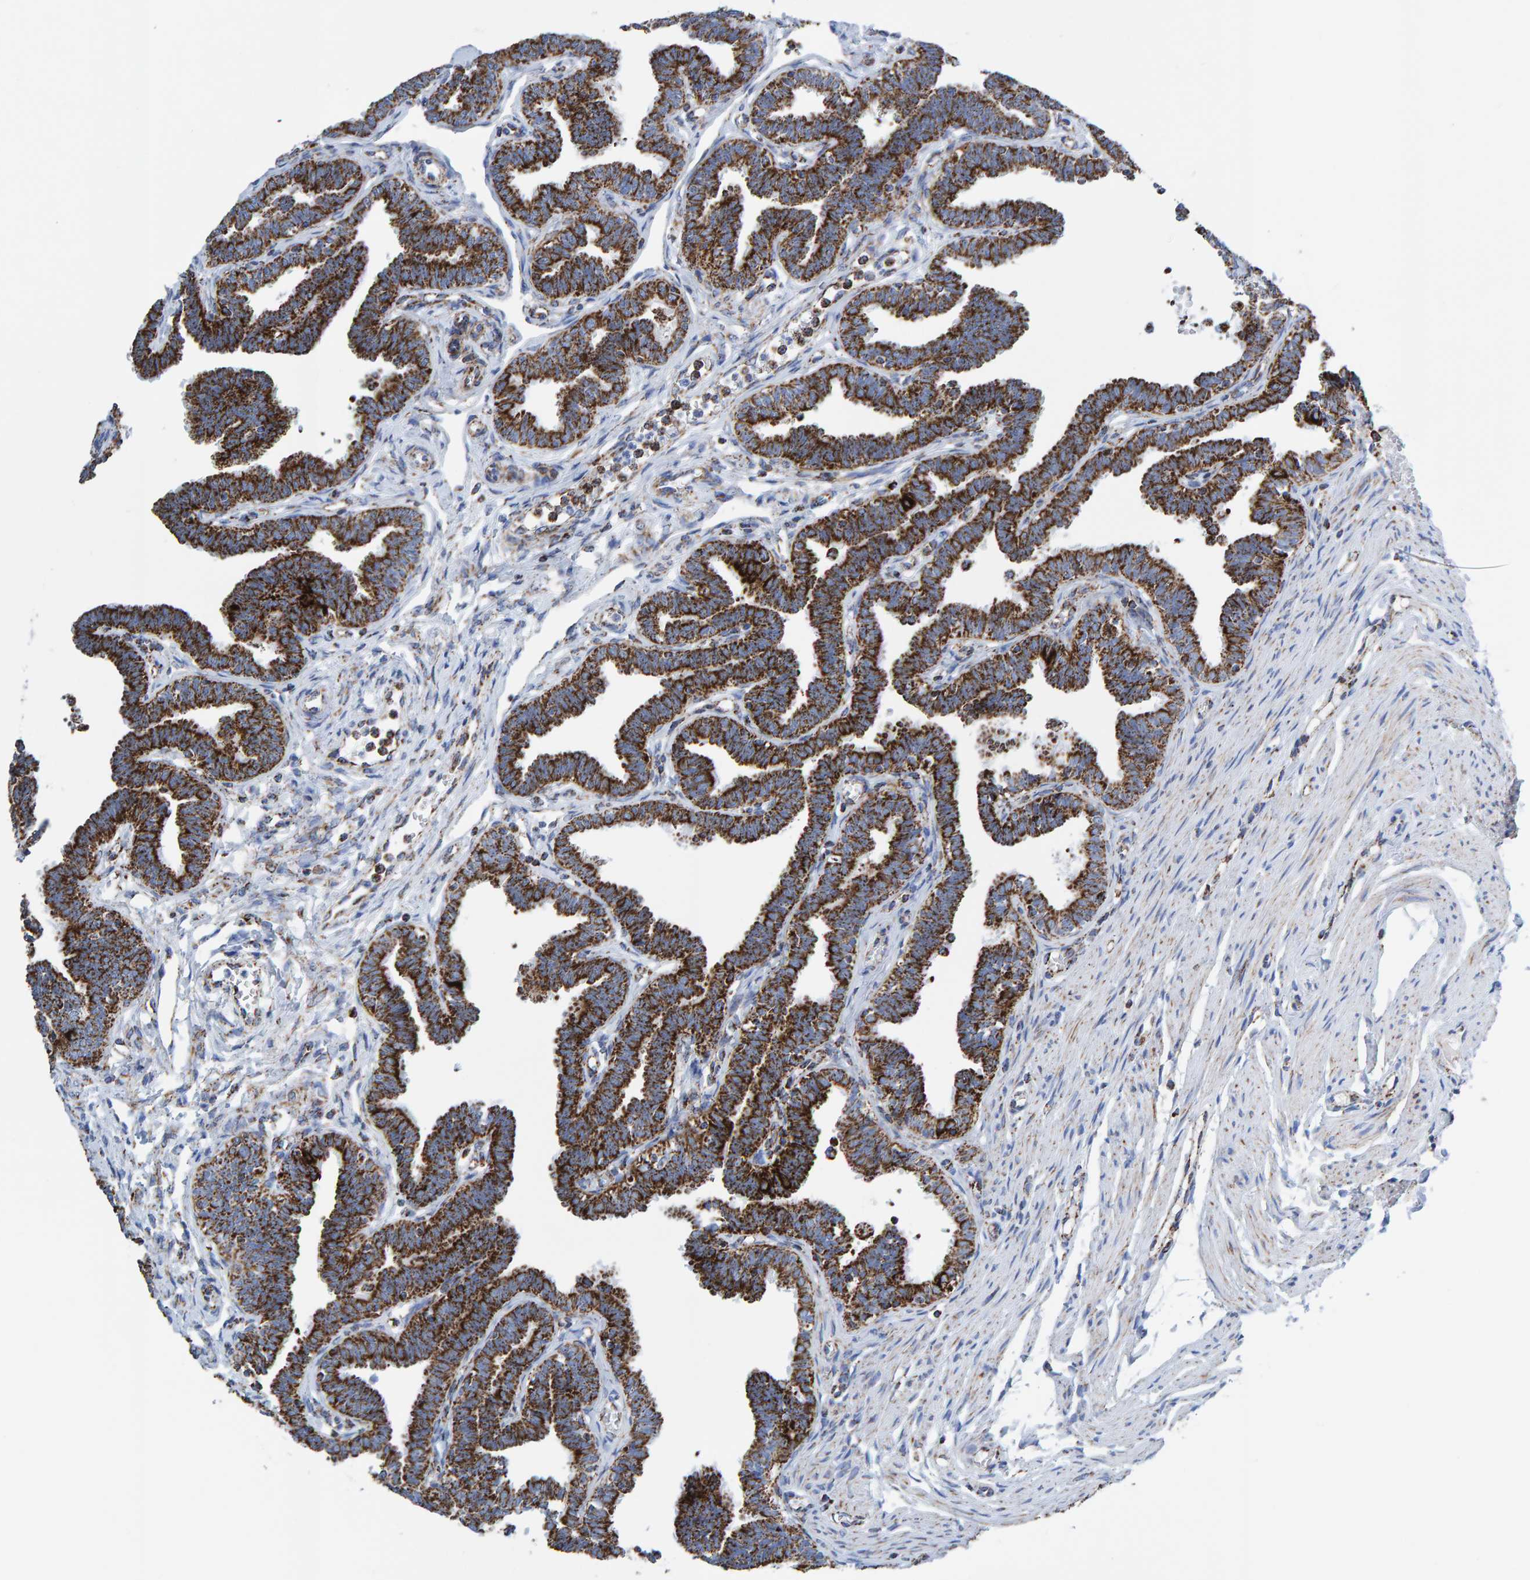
{"staining": {"intensity": "strong", "quantity": ">75%", "location": "cytoplasmic/membranous"}, "tissue": "fallopian tube", "cell_type": "Glandular cells", "image_type": "normal", "snomed": [{"axis": "morphology", "description": "Normal tissue, NOS"}, {"axis": "topography", "description": "Fallopian tube"}, {"axis": "topography", "description": "Ovary"}], "caption": "IHC image of benign fallopian tube stained for a protein (brown), which reveals high levels of strong cytoplasmic/membranous expression in about >75% of glandular cells.", "gene": "ENSG00000262660", "patient": {"sex": "female", "age": 23}}